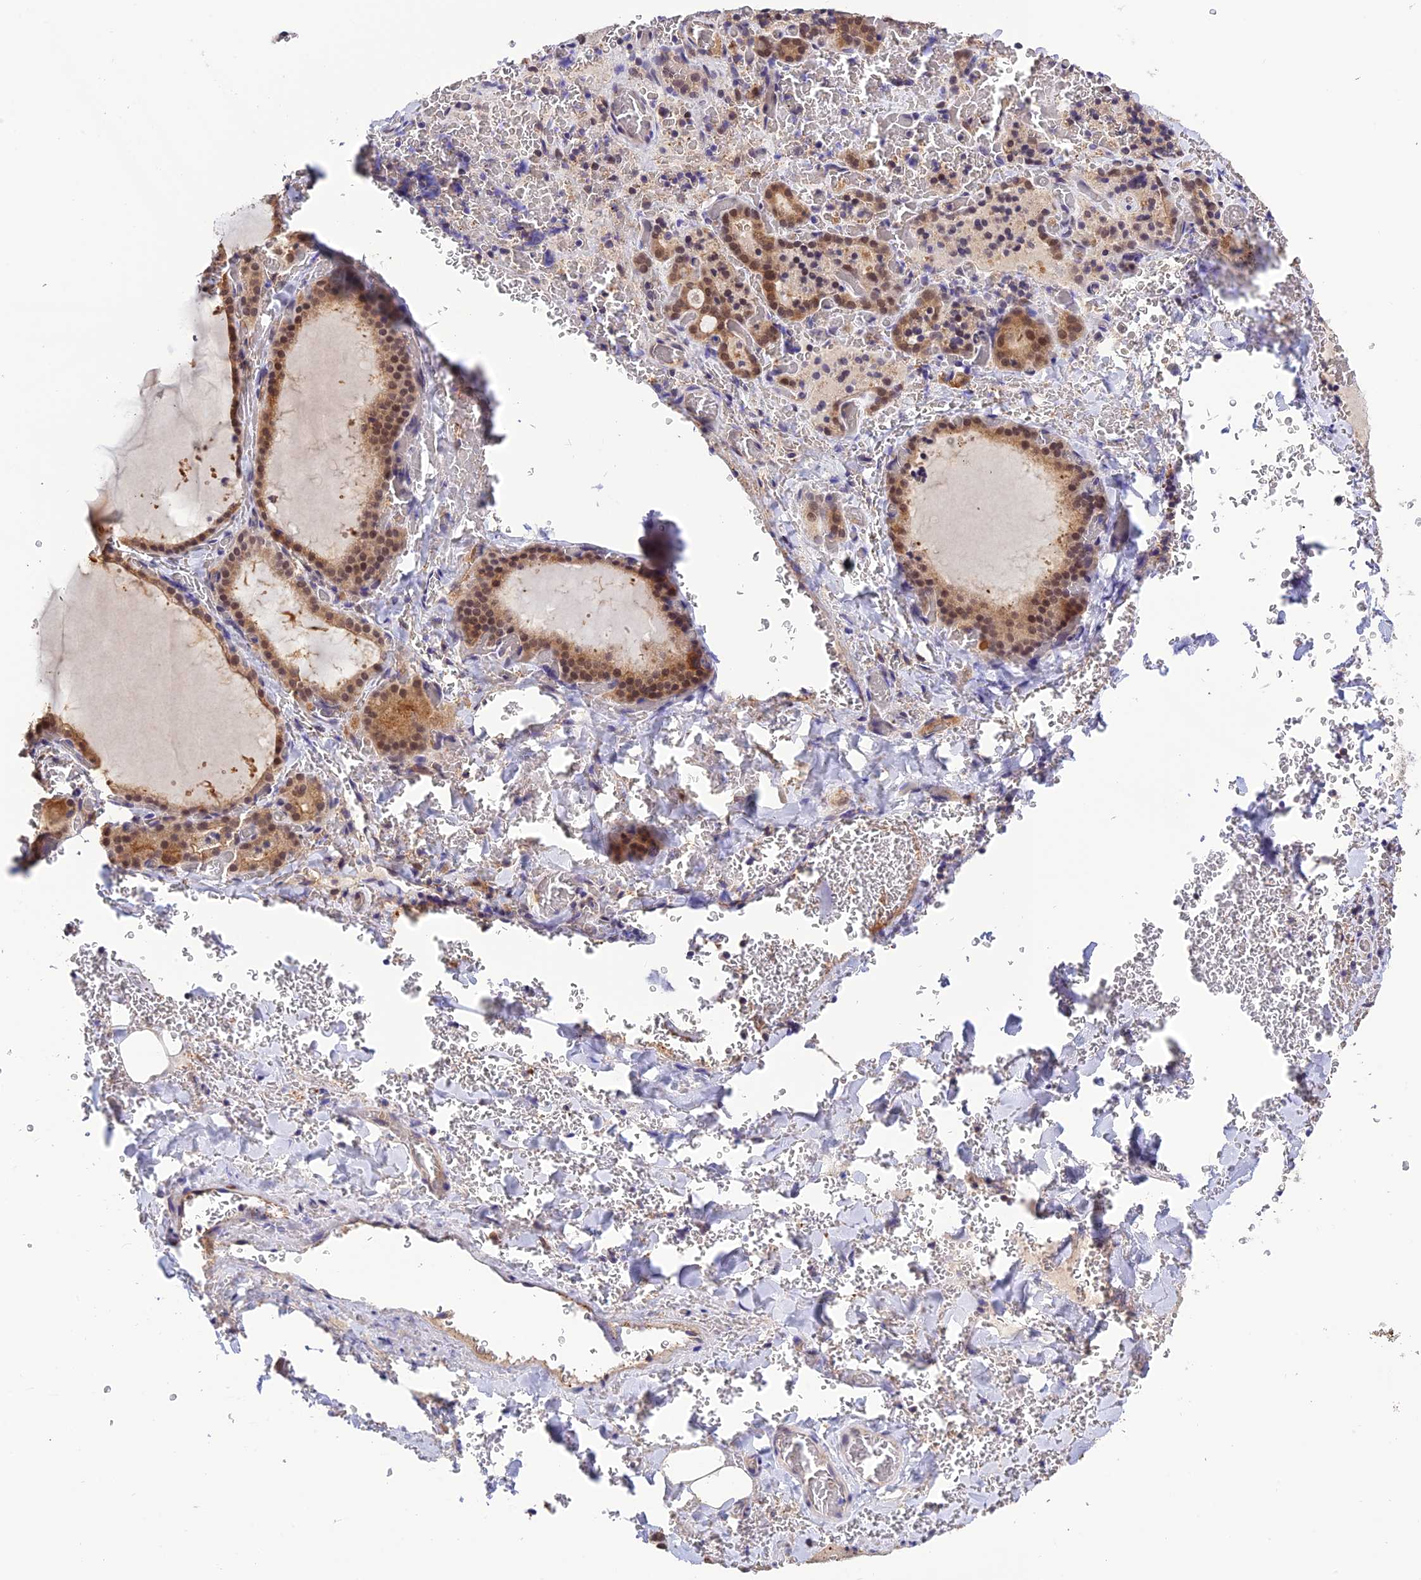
{"staining": {"intensity": "moderate", "quantity": ">75%", "location": "cytoplasmic/membranous,nuclear"}, "tissue": "thyroid gland", "cell_type": "Glandular cells", "image_type": "normal", "snomed": [{"axis": "morphology", "description": "Normal tissue, NOS"}, {"axis": "topography", "description": "Thyroid gland"}], "caption": "Glandular cells show medium levels of moderate cytoplasmic/membranous,nuclear expression in approximately >75% of cells in benign human thyroid gland. (DAB IHC, brown staining for protein, blue staining for nuclei).", "gene": "MNS1", "patient": {"sex": "female", "age": 39}}